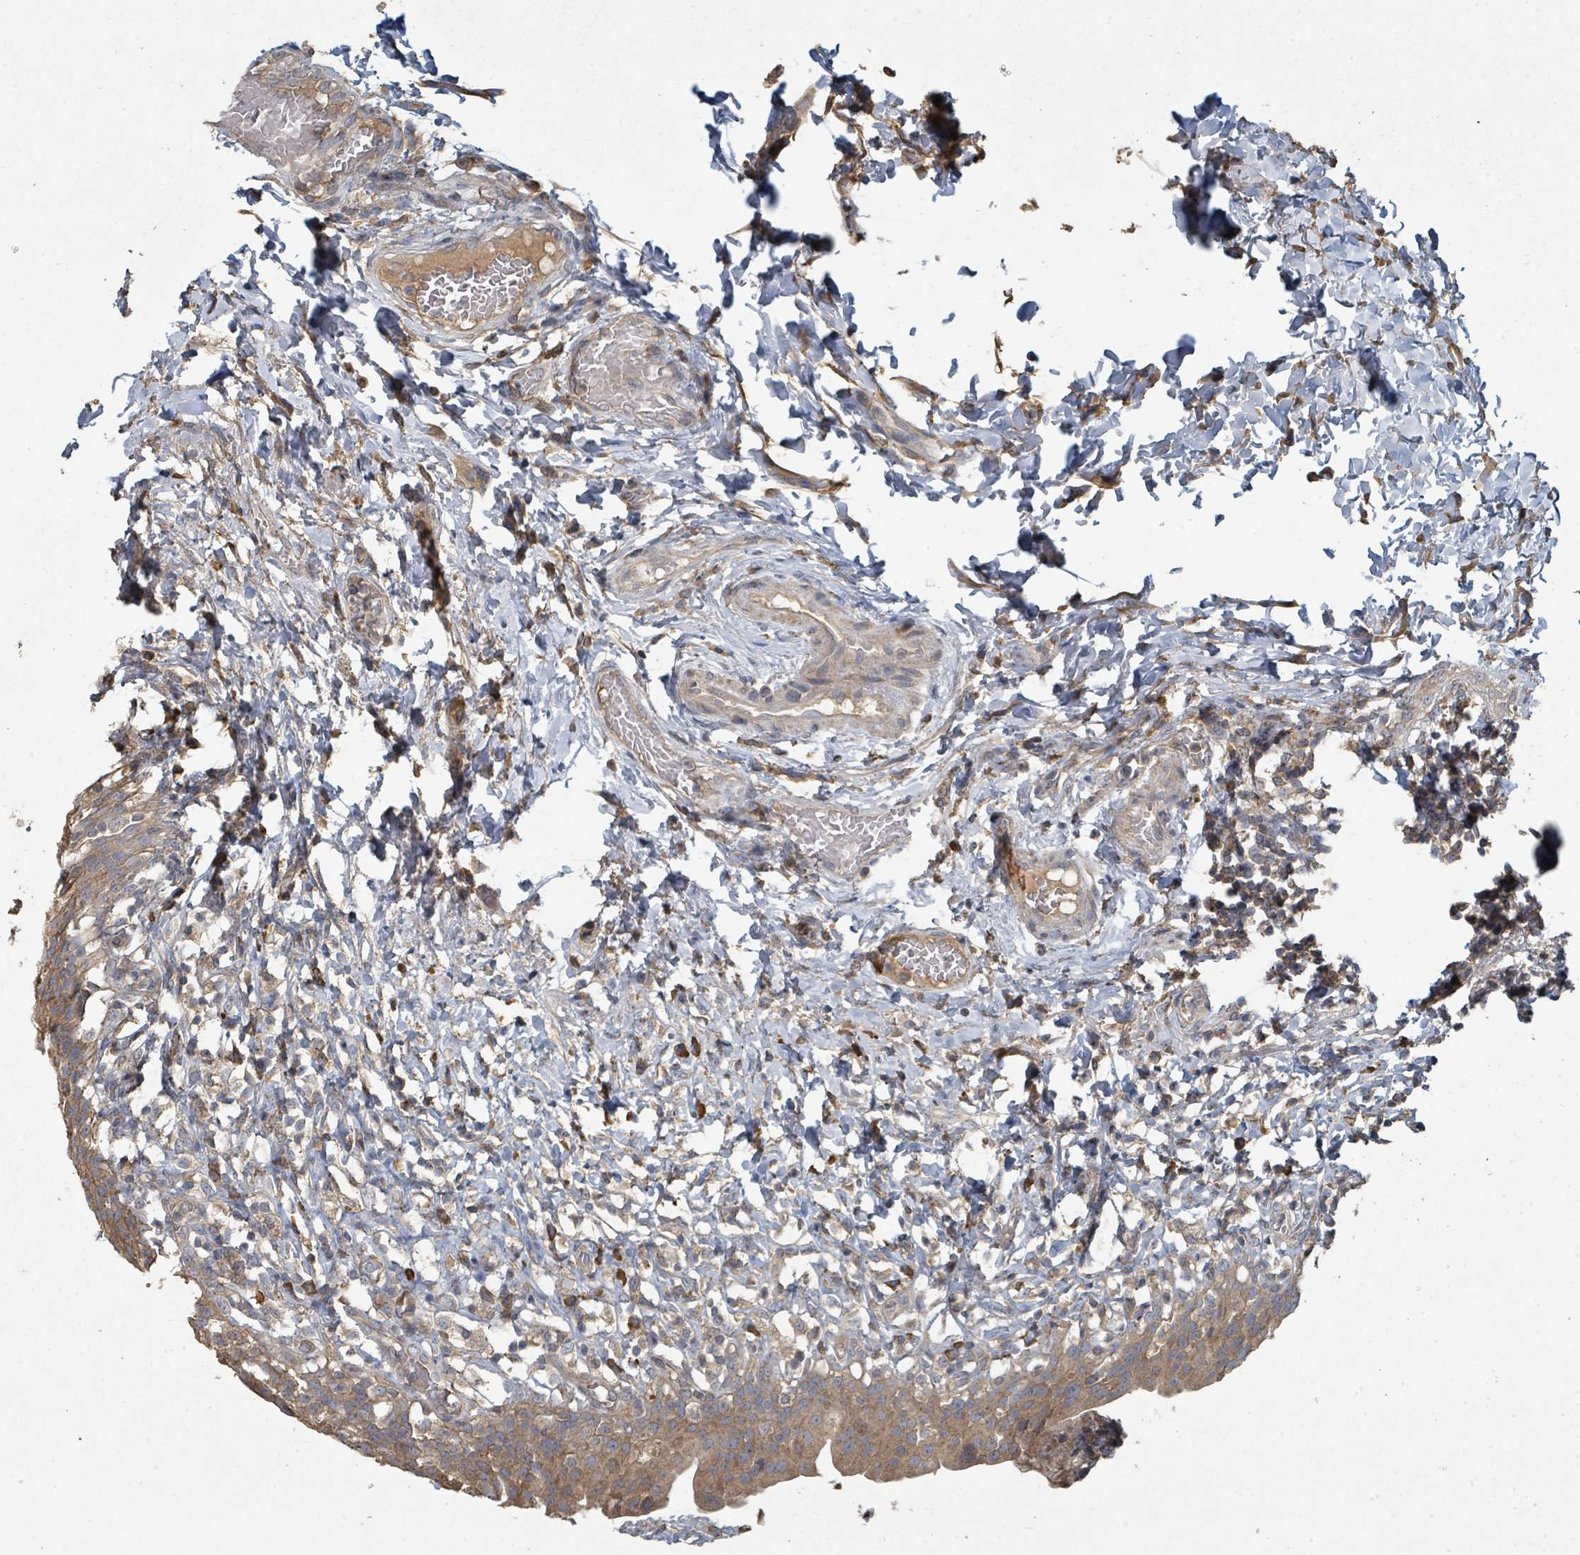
{"staining": {"intensity": "moderate", "quantity": ">75%", "location": "cytoplasmic/membranous"}, "tissue": "urinary bladder", "cell_type": "Urothelial cells", "image_type": "normal", "snomed": [{"axis": "morphology", "description": "Normal tissue, NOS"}, {"axis": "morphology", "description": "Inflammation, NOS"}, {"axis": "topography", "description": "Urinary bladder"}], "caption": "An image of urinary bladder stained for a protein shows moderate cytoplasmic/membranous brown staining in urothelial cells. (DAB (3,3'-diaminobenzidine) IHC with brightfield microscopy, high magnification).", "gene": "WDFY1", "patient": {"sex": "male", "age": 64}}